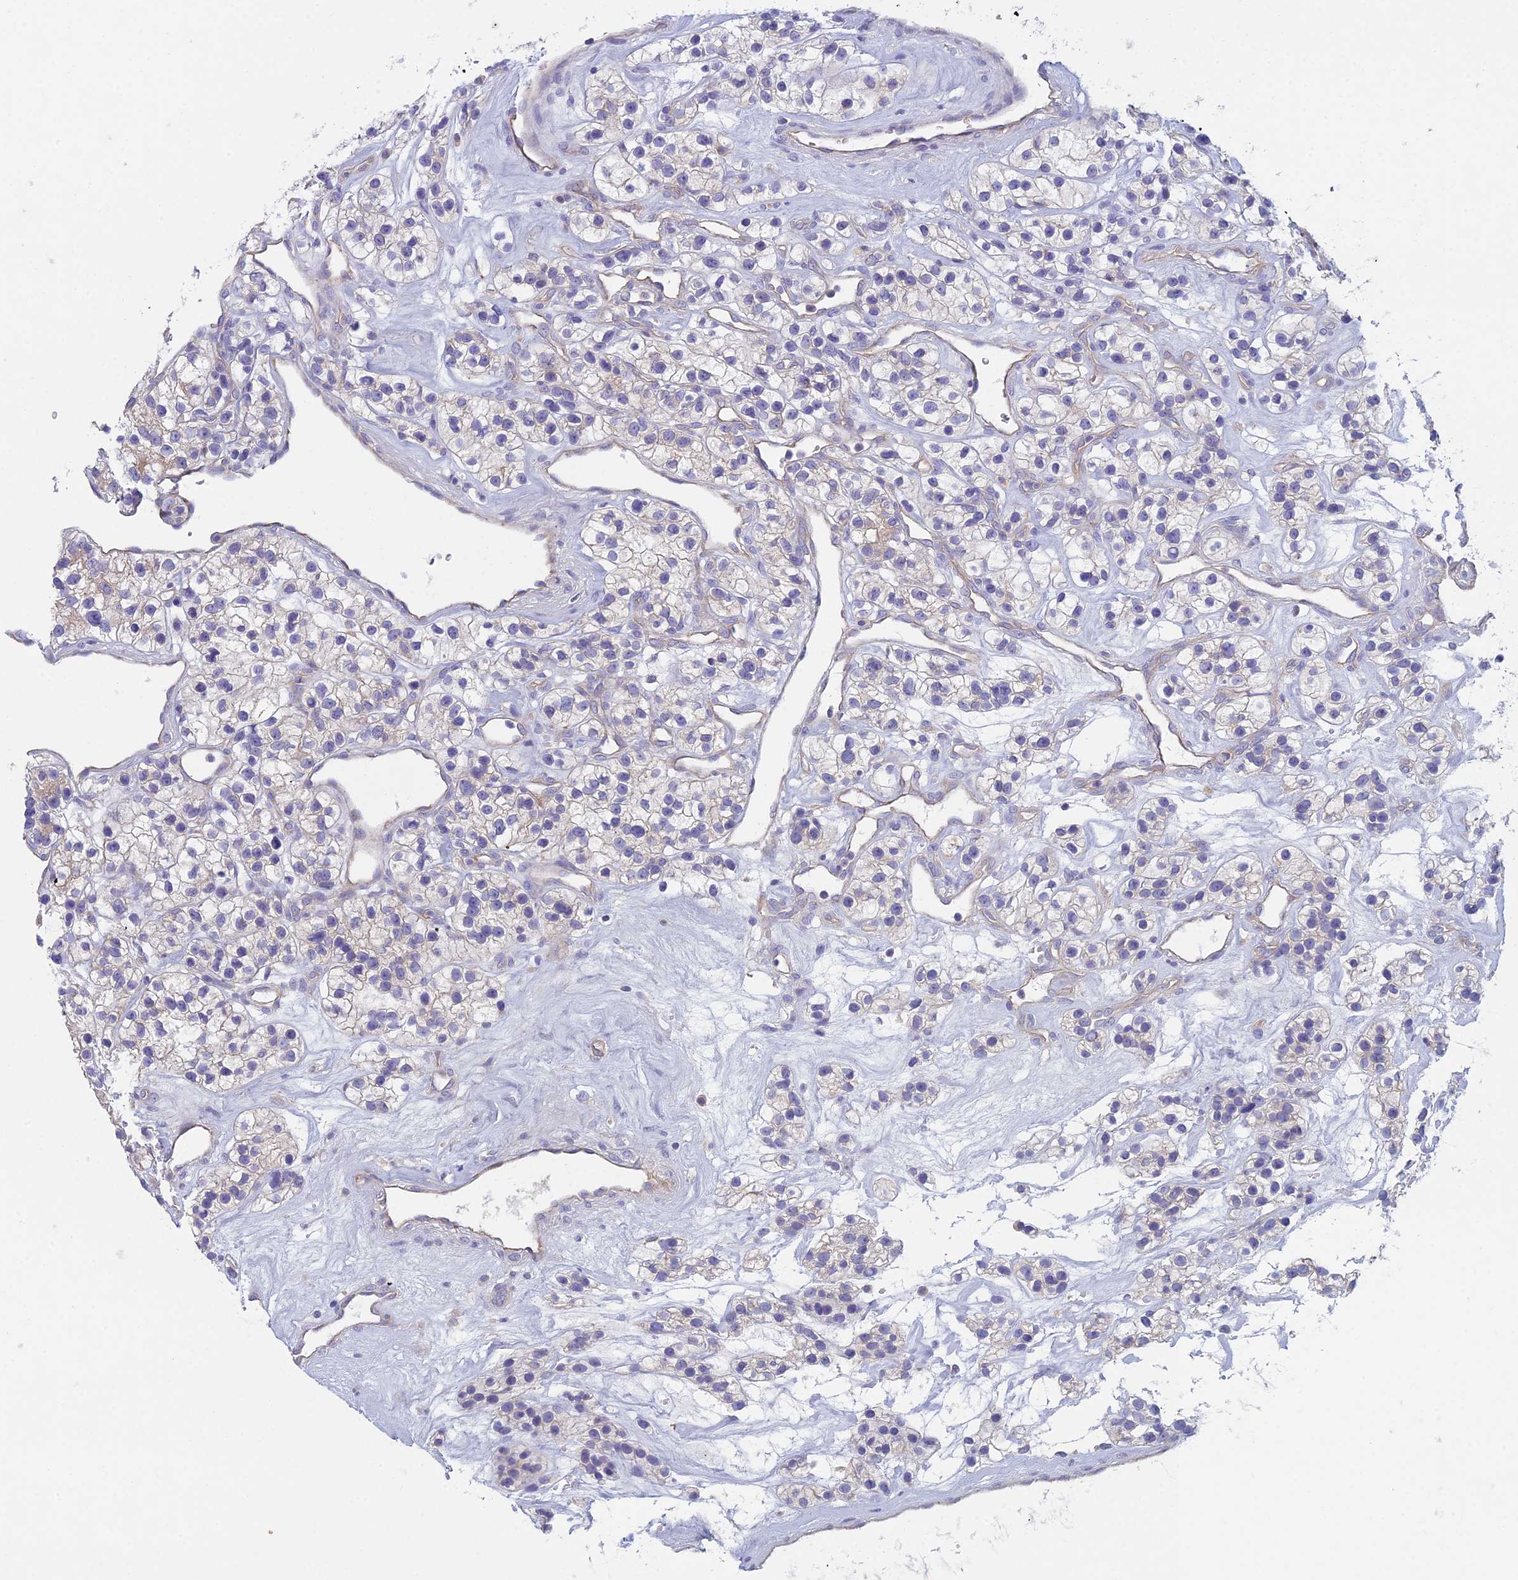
{"staining": {"intensity": "negative", "quantity": "none", "location": "none"}, "tissue": "renal cancer", "cell_type": "Tumor cells", "image_type": "cancer", "snomed": [{"axis": "morphology", "description": "Adenocarcinoma, NOS"}, {"axis": "topography", "description": "Kidney"}], "caption": "An image of human renal cancer (adenocarcinoma) is negative for staining in tumor cells.", "gene": "ZNF564", "patient": {"sex": "female", "age": 57}}